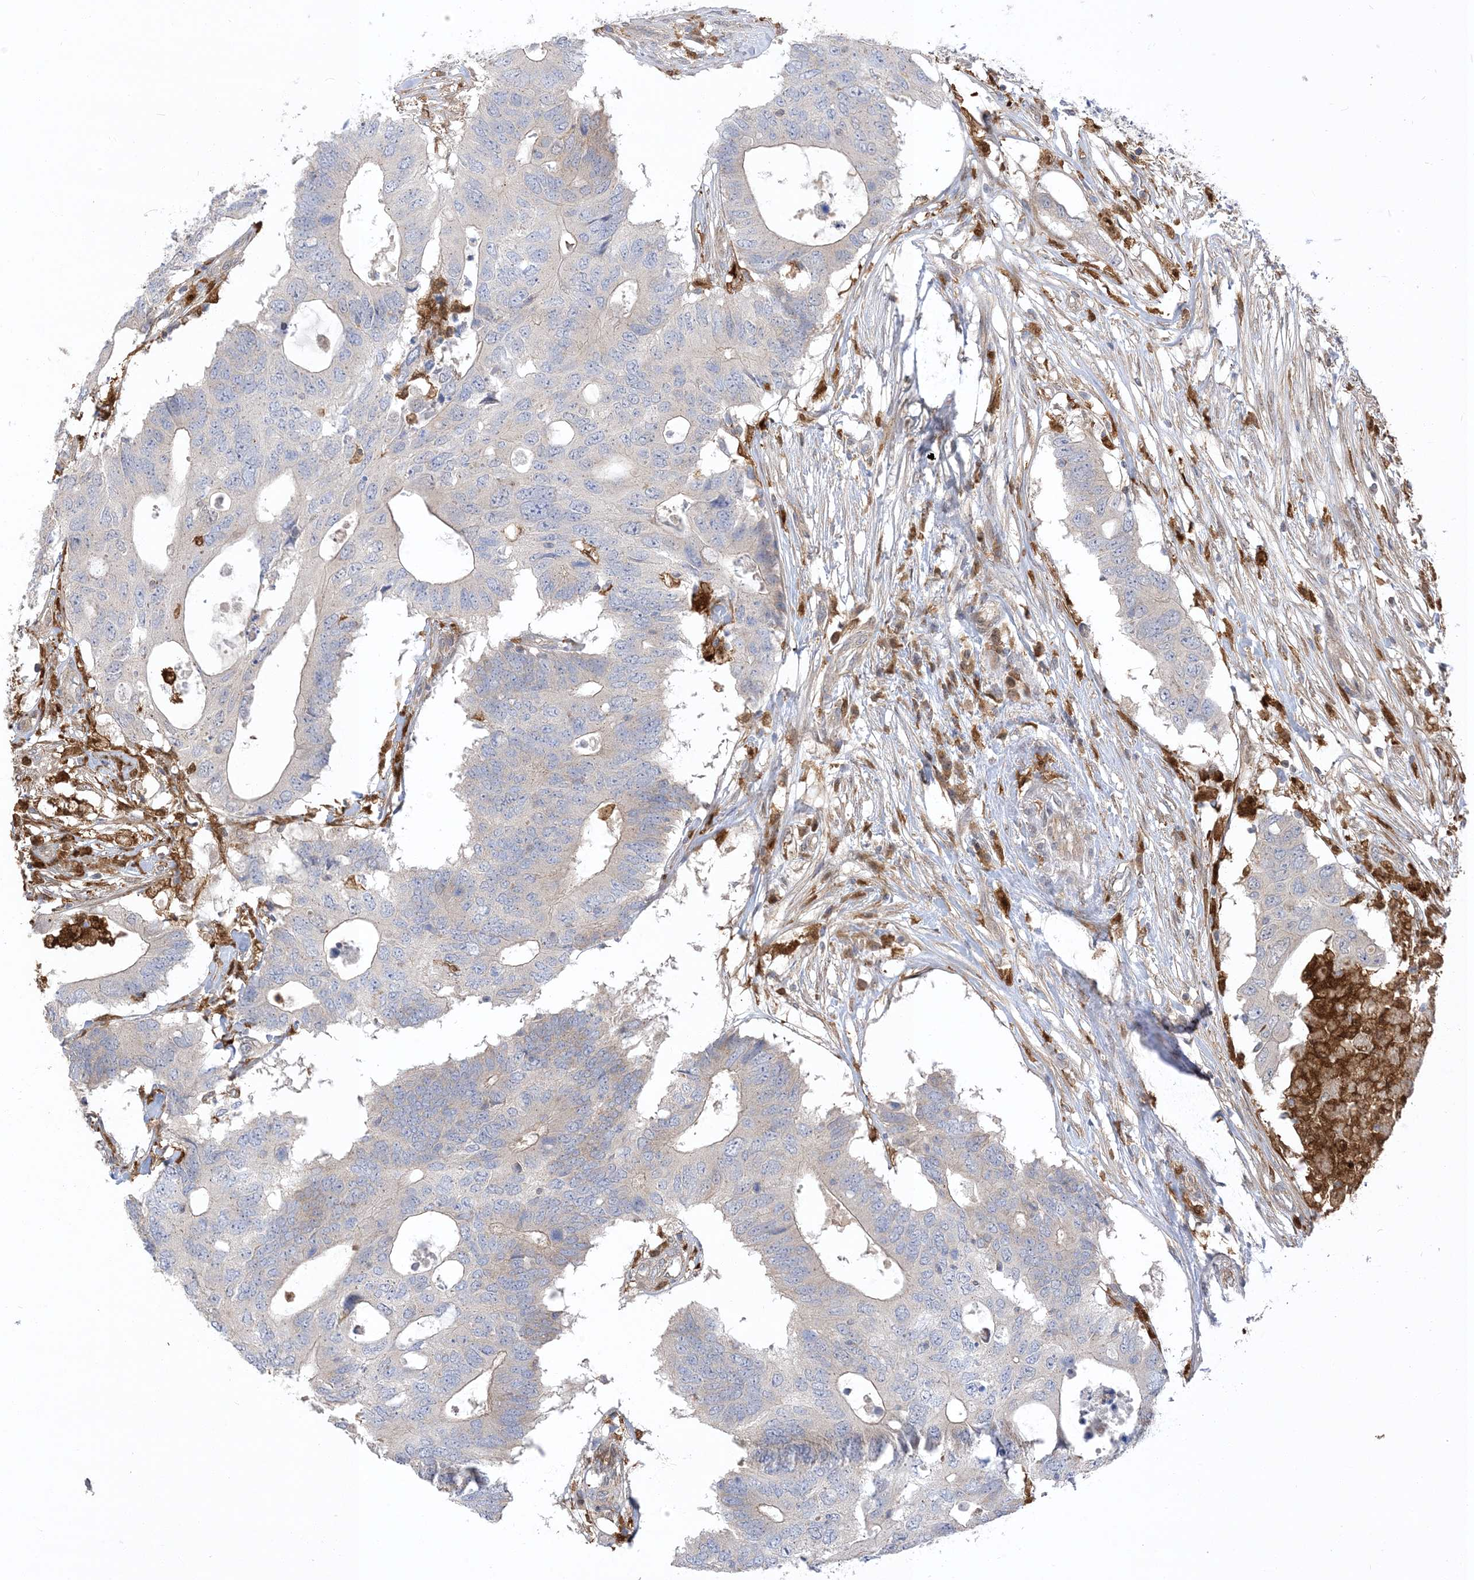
{"staining": {"intensity": "negative", "quantity": "none", "location": "none"}, "tissue": "colorectal cancer", "cell_type": "Tumor cells", "image_type": "cancer", "snomed": [{"axis": "morphology", "description": "Adenocarcinoma, NOS"}, {"axis": "topography", "description": "Colon"}], "caption": "Micrograph shows no protein expression in tumor cells of colorectal cancer tissue.", "gene": "NAGK", "patient": {"sex": "male", "age": 71}}